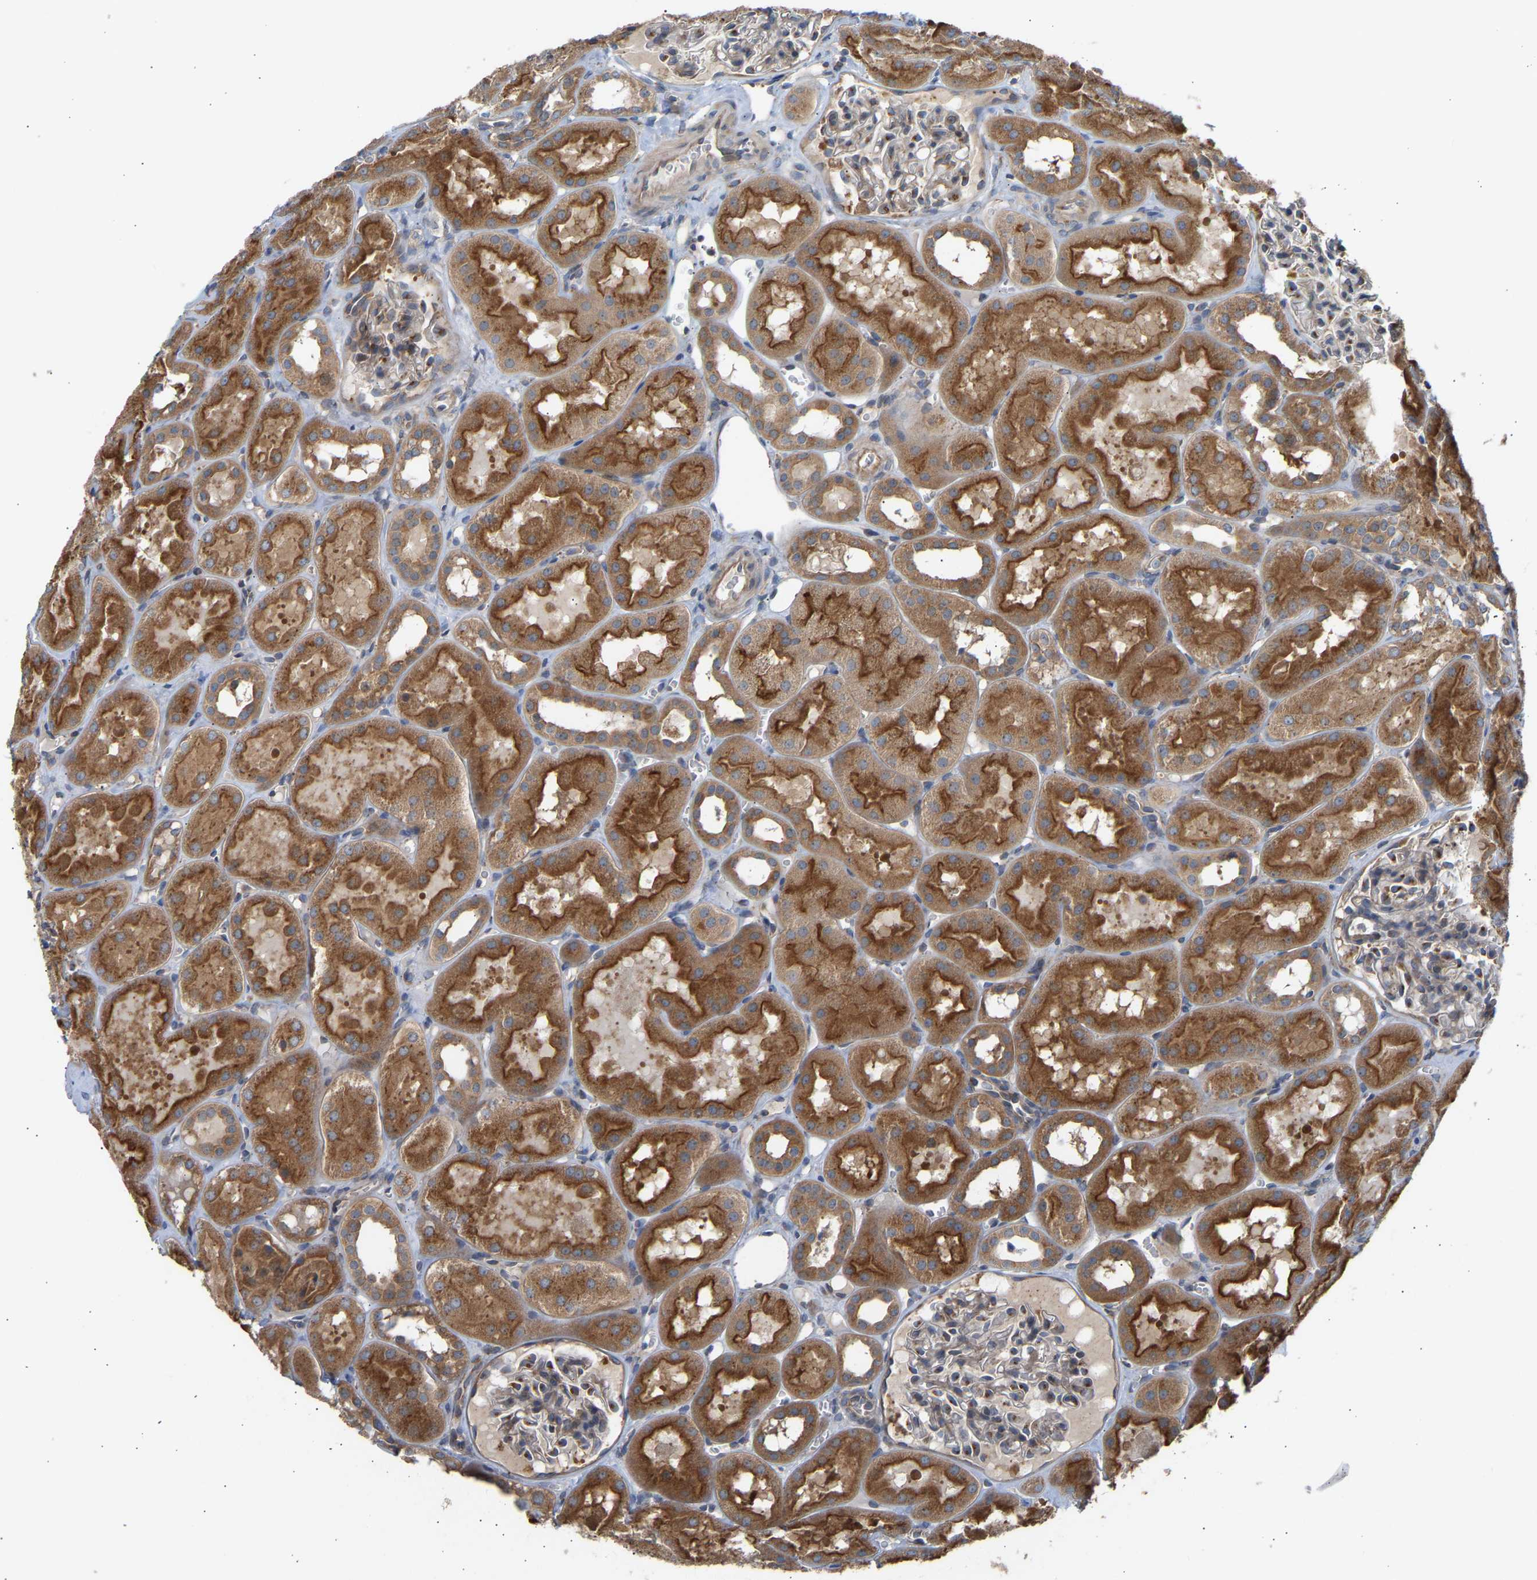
{"staining": {"intensity": "weak", "quantity": "<25%", "location": "cytoplasmic/membranous"}, "tissue": "kidney", "cell_type": "Cells in glomeruli", "image_type": "normal", "snomed": [{"axis": "morphology", "description": "Normal tissue, NOS"}, {"axis": "topography", "description": "Kidney"}, {"axis": "topography", "description": "Urinary bladder"}], "caption": "A high-resolution photomicrograph shows immunohistochemistry (IHC) staining of unremarkable kidney, which exhibits no significant expression in cells in glomeruli.", "gene": "GCN1", "patient": {"sex": "male", "age": 16}}